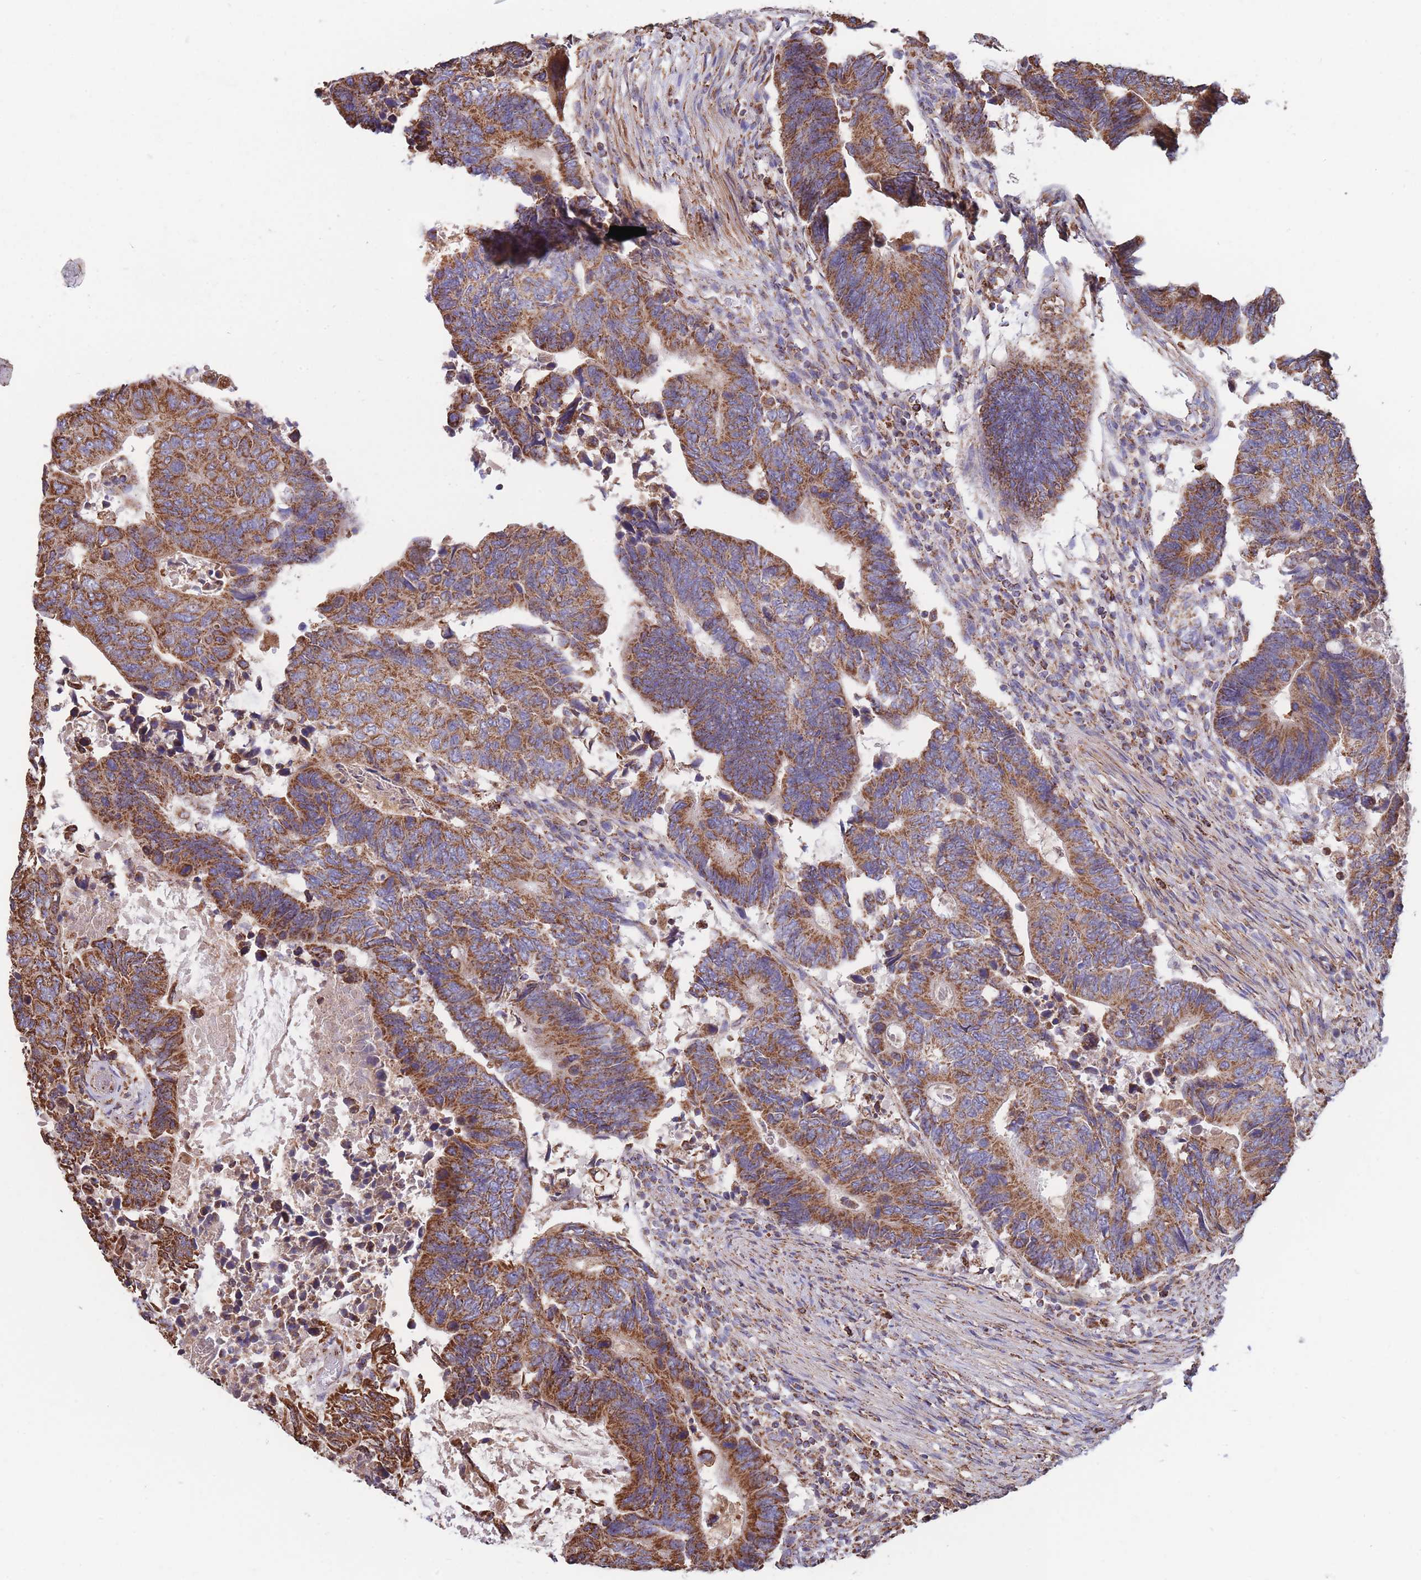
{"staining": {"intensity": "strong", "quantity": ">75%", "location": "cytoplasmic/membranous"}, "tissue": "colorectal cancer", "cell_type": "Tumor cells", "image_type": "cancer", "snomed": [{"axis": "morphology", "description": "Adenocarcinoma, NOS"}, {"axis": "topography", "description": "Colon"}], "caption": "Immunohistochemical staining of human colorectal cancer (adenocarcinoma) reveals high levels of strong cytoplasmic/membranous protein expression in about >75% of tumor cells.", "gene": "FKBP8", "patient": {"sex": "male", "age": 87}}